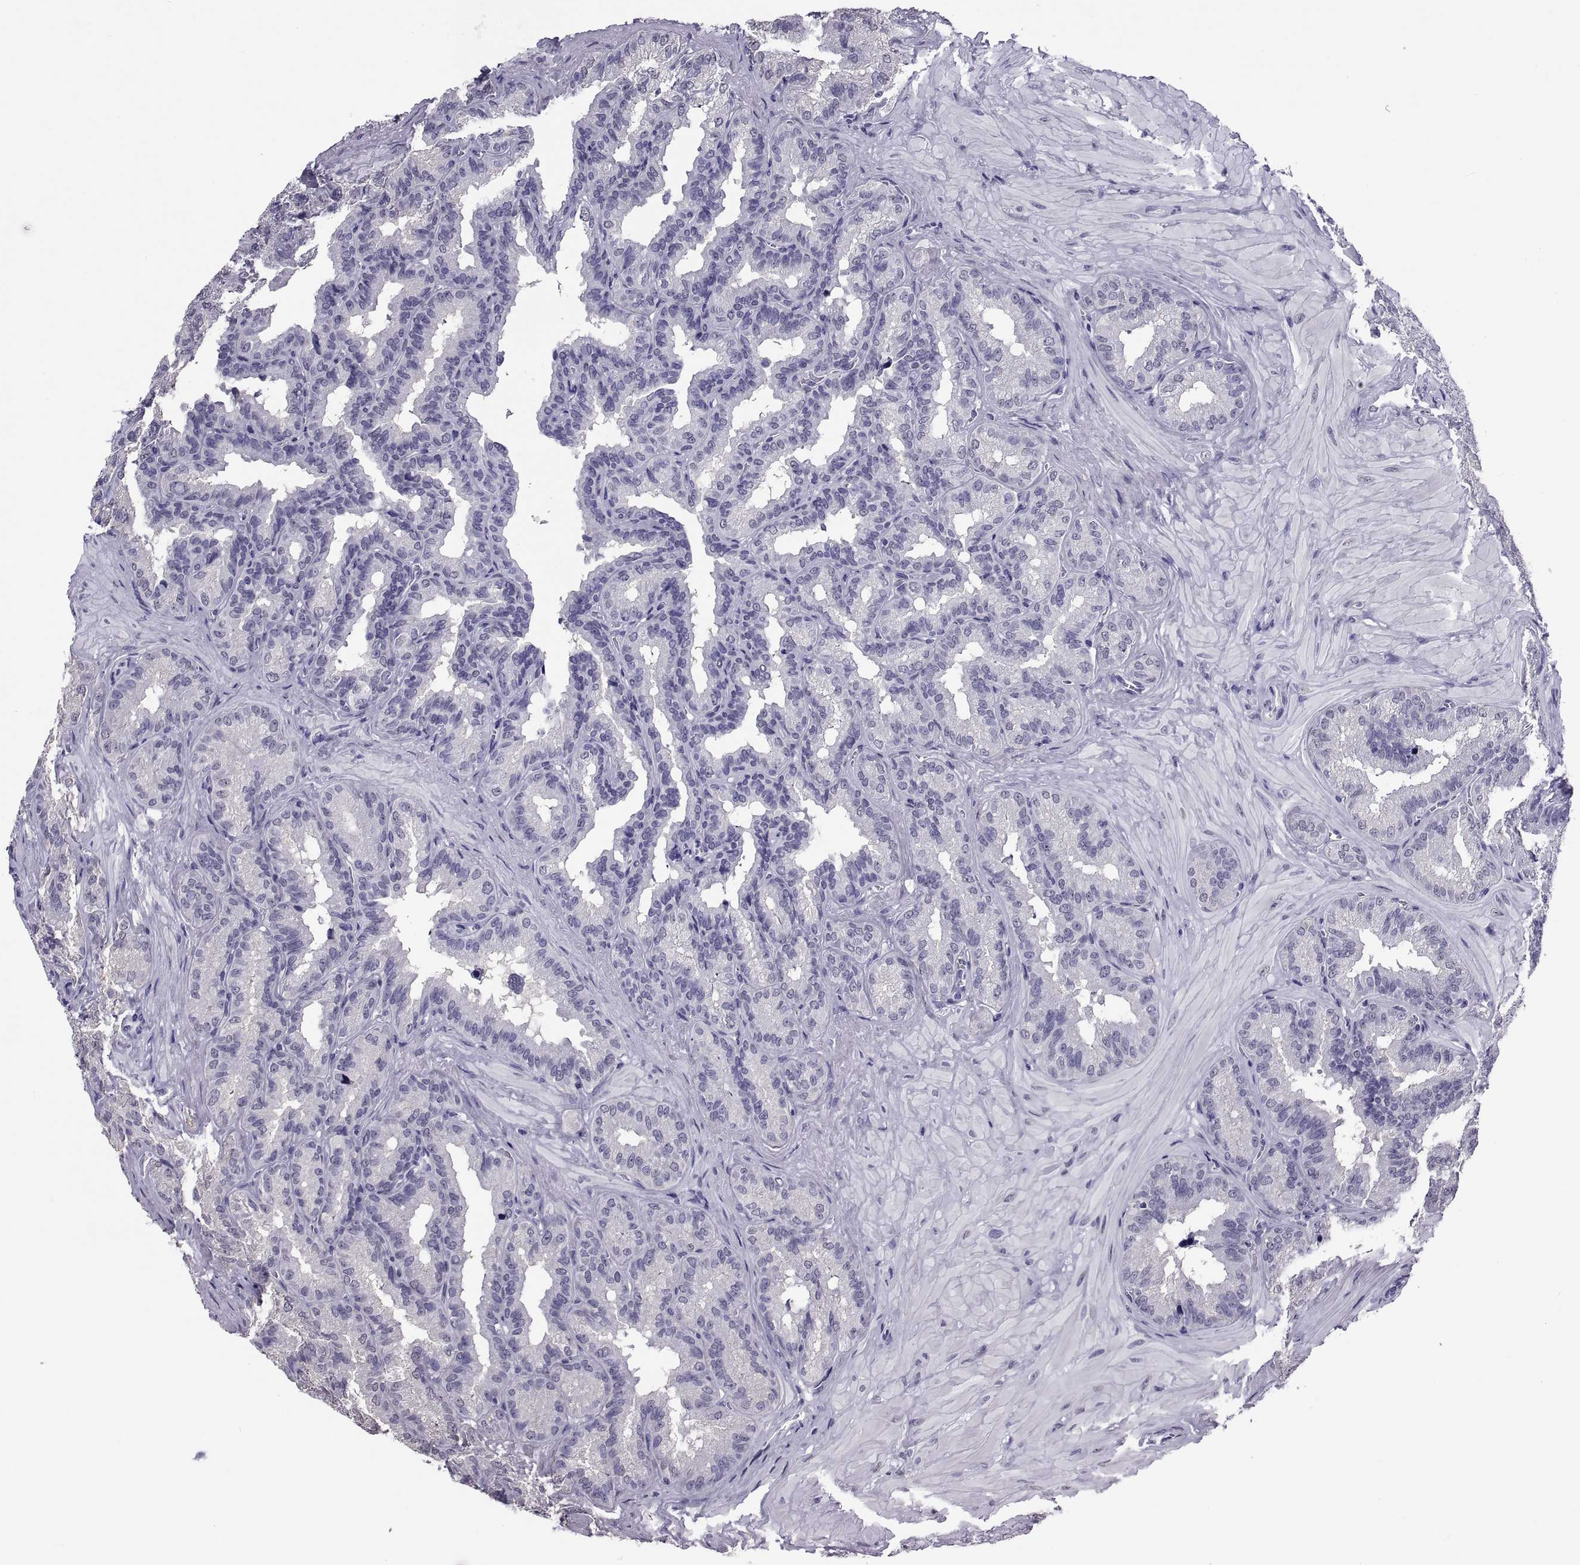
{"staining": {"intensity": "negative", "quantity": "none", "location": "none"}, "tissue": "seminal vesicle", "cell_type": "Glandular cells", "image_type": "normal", "snomed": [{"axis": "morphology", "description": "Normal tissue, NOS"}, {"axis": "topography", "description": "Seminal veicle"}], "caption": "High power microscopy image of an immunohistochemistry photomicrograph of benign seminal vesicle, revealing no significant positivity in glandular cells.", "gene": "TGFBR3L", "patient": {"sex": "male", "age": 37}}